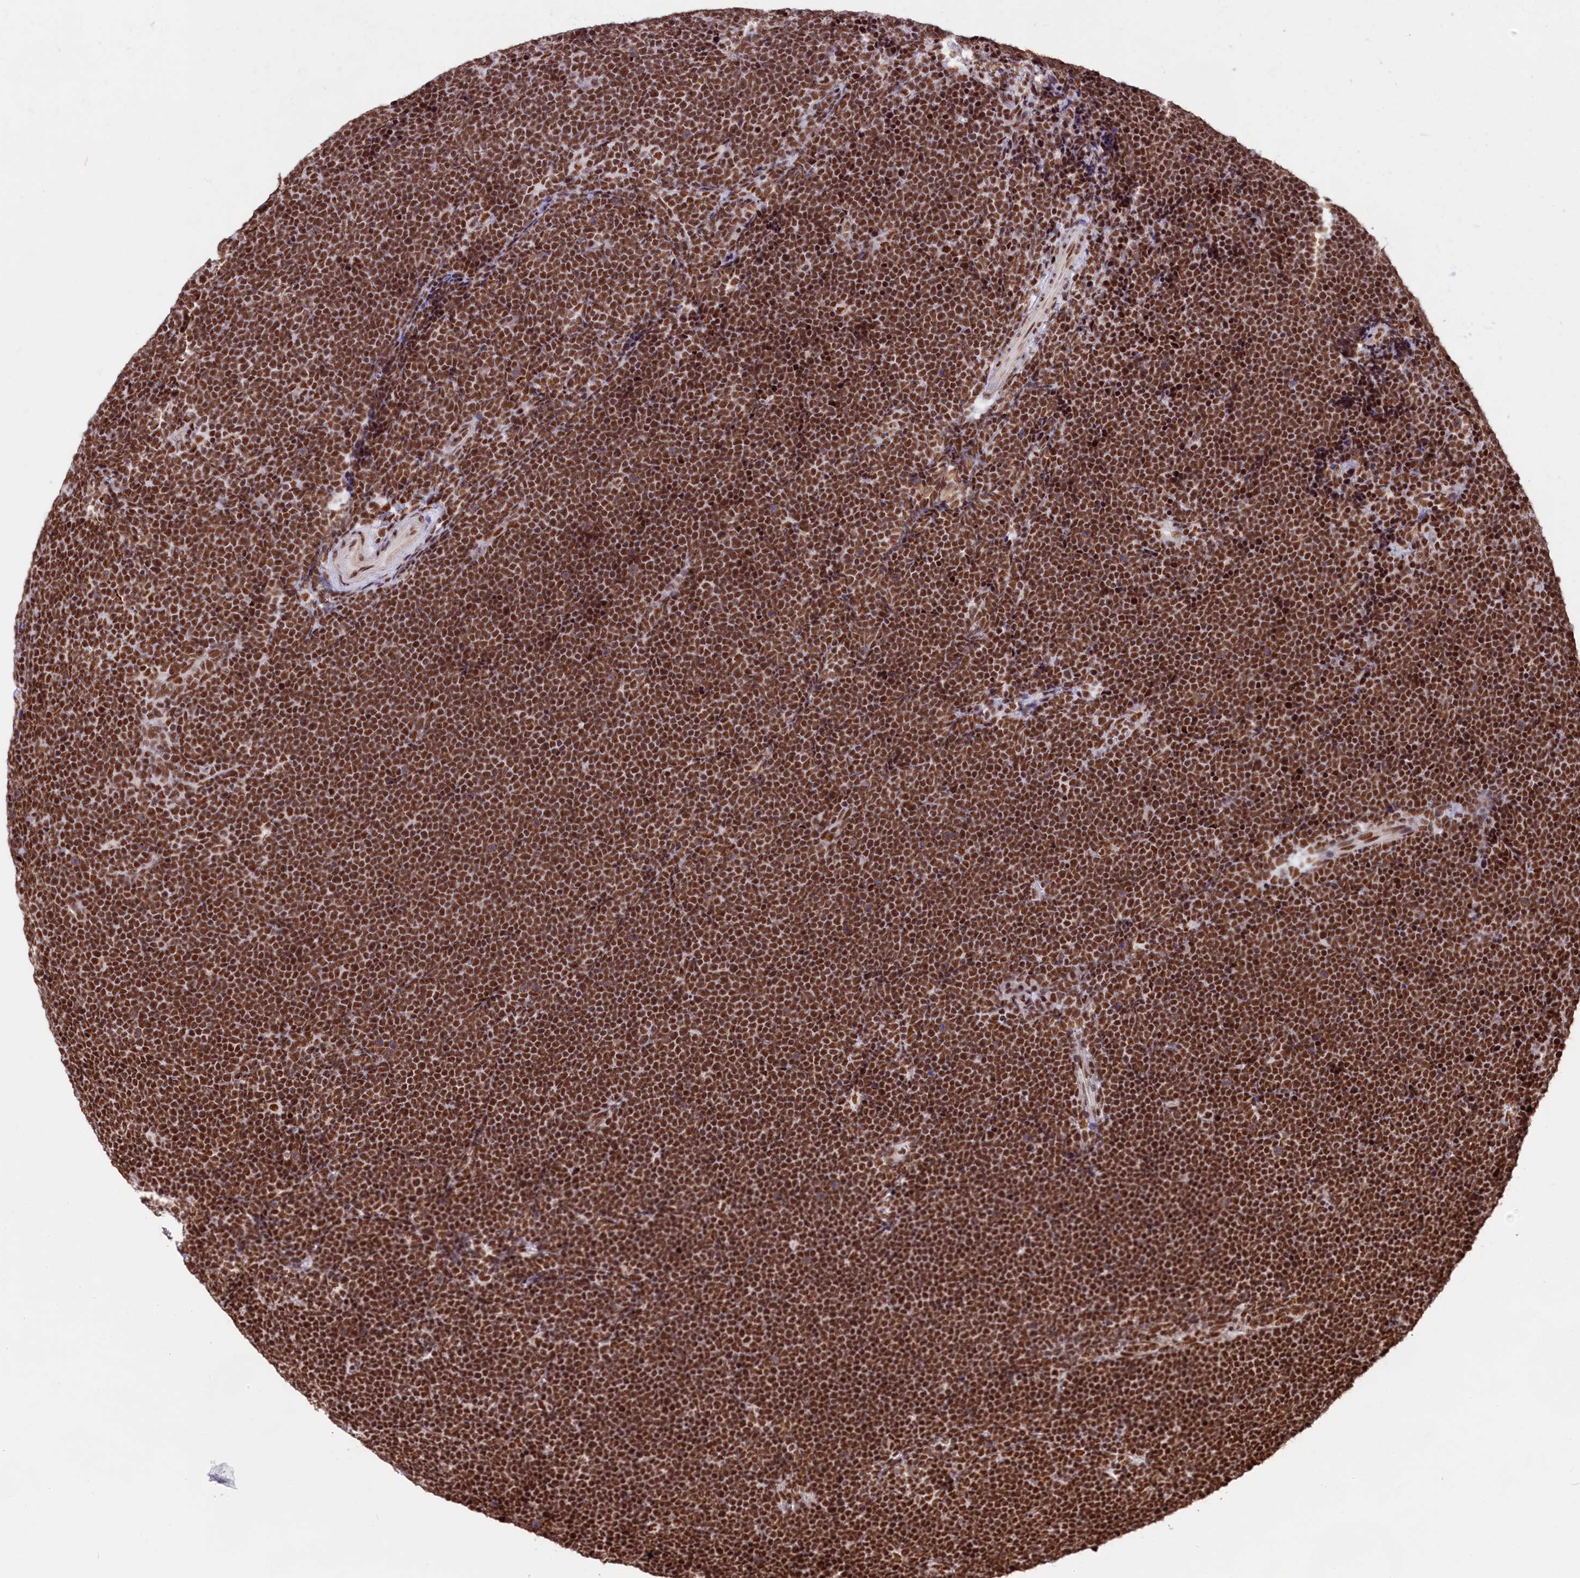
{"staining": {"intensity": "strong", "quantity": ">75%", "location": "nuclear"}, "tissue": "lymphoma", "cell_type": "Tumor cells", "image_type": "cancer", "snomed": [{"axis": "morphology", "description": "Malignant lymphoma, non-Hodgkin's type, High grade"}, {"axis": "topography", "description": "Lymph node"}], "caption": "Malignant lymphoma, non-Hodgkin's type (high-grade) stained for a protein (brown) demonstrates strong nuclear positive staining in about >75% of tumor cells.", "gene": "SNRNP70", "patient": {"sex": "male", "age": 13}}